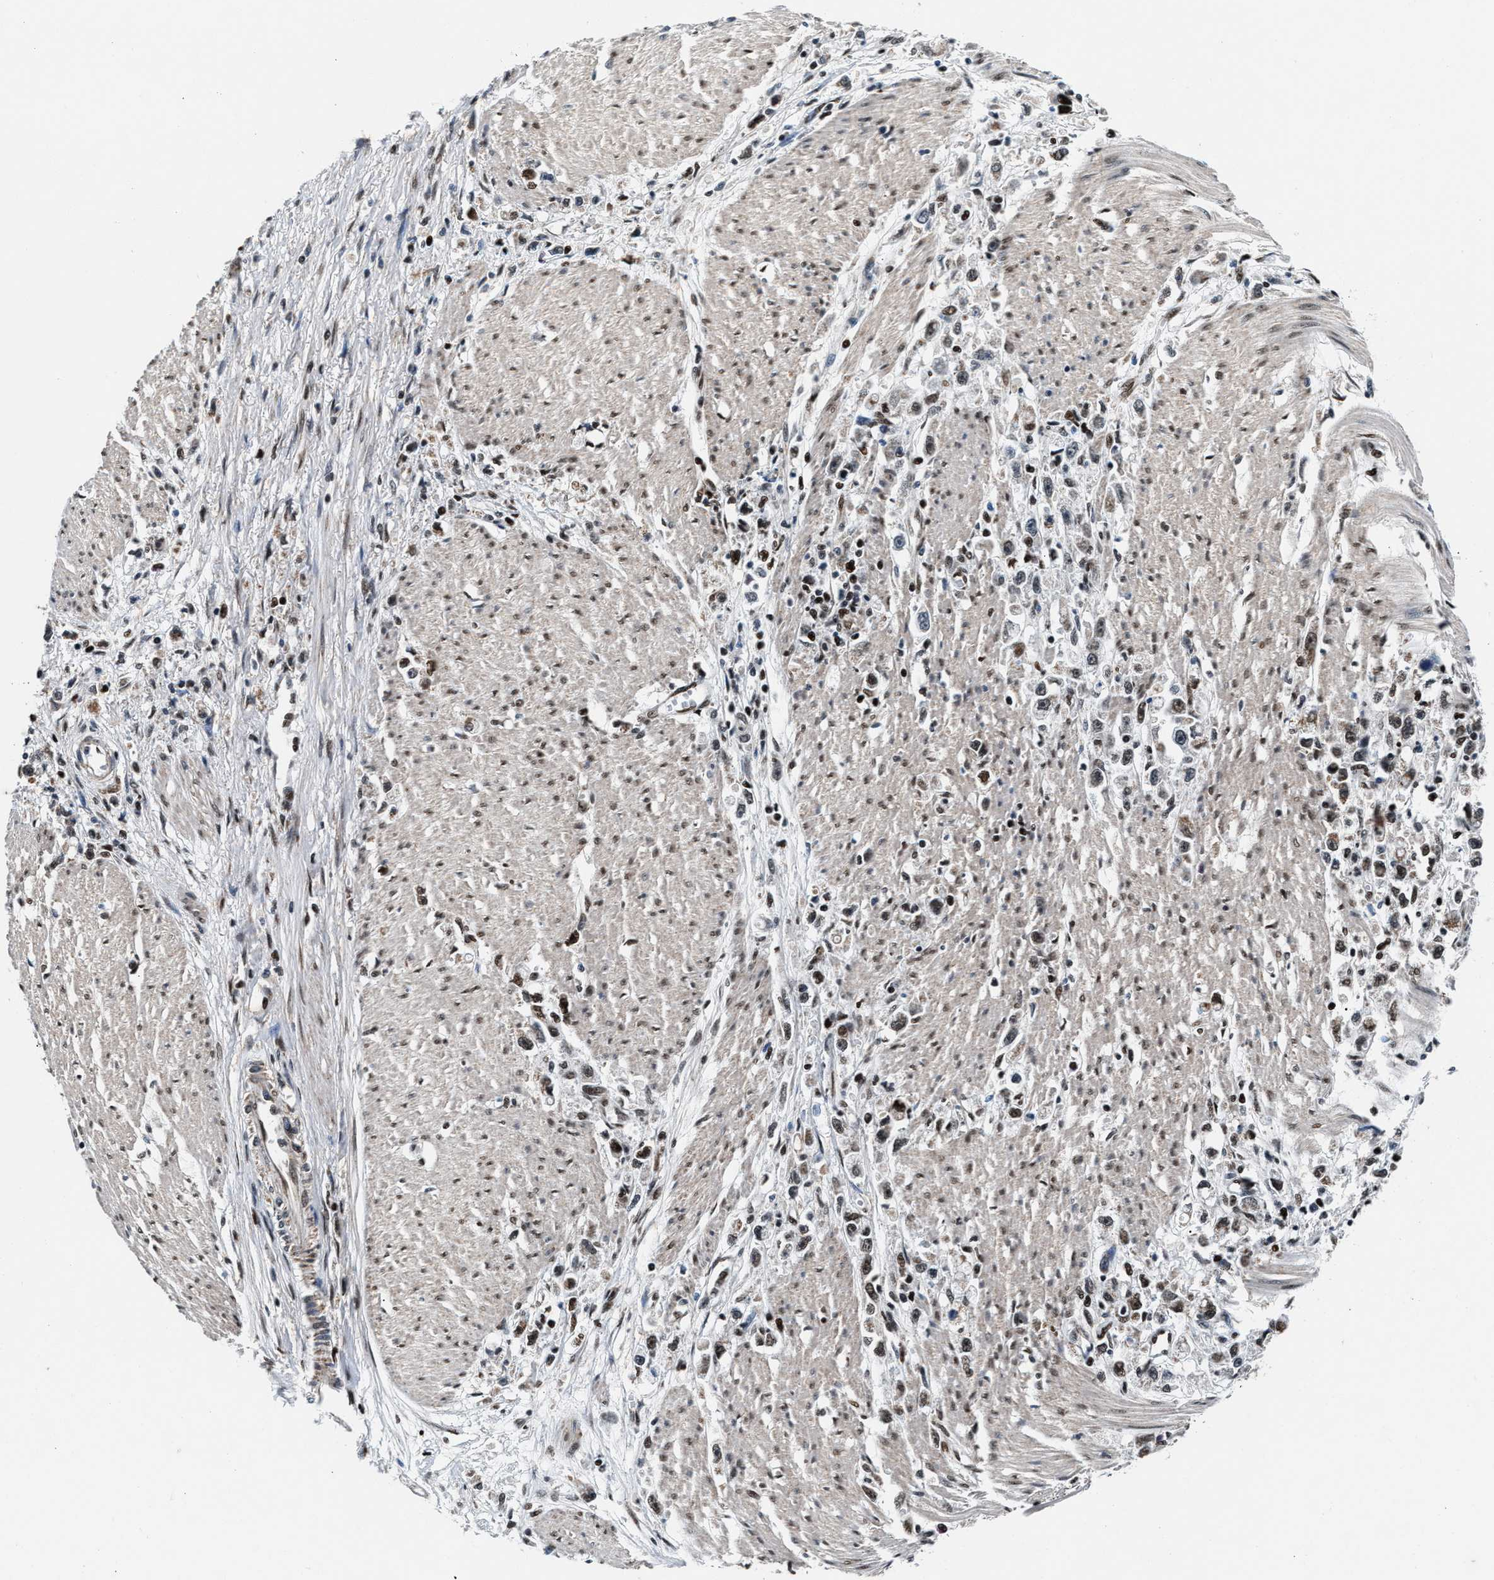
{"staining": {"intensity": "moderate", "quantity": "25%-75%", "location": "cytoplasmic/membranous,nuclear"}, "tissue": "stomach cancer", "cell_type": "Tumor cells", "image_type": "cancer", "snomed": [{"axis": "morphology", "description": "Adenocarcinoma, NOS"}, {"axis": "topography", "description": "Stomach"}], "caption": "Human stomach cancer stained with a brown dye shows moderate cytoplasmic/membranous and nuclear positive staining in about 25%-75% of tumor cells.", "gene": "PRRC2B", "patient": {"sex": "female", "age": 59}}